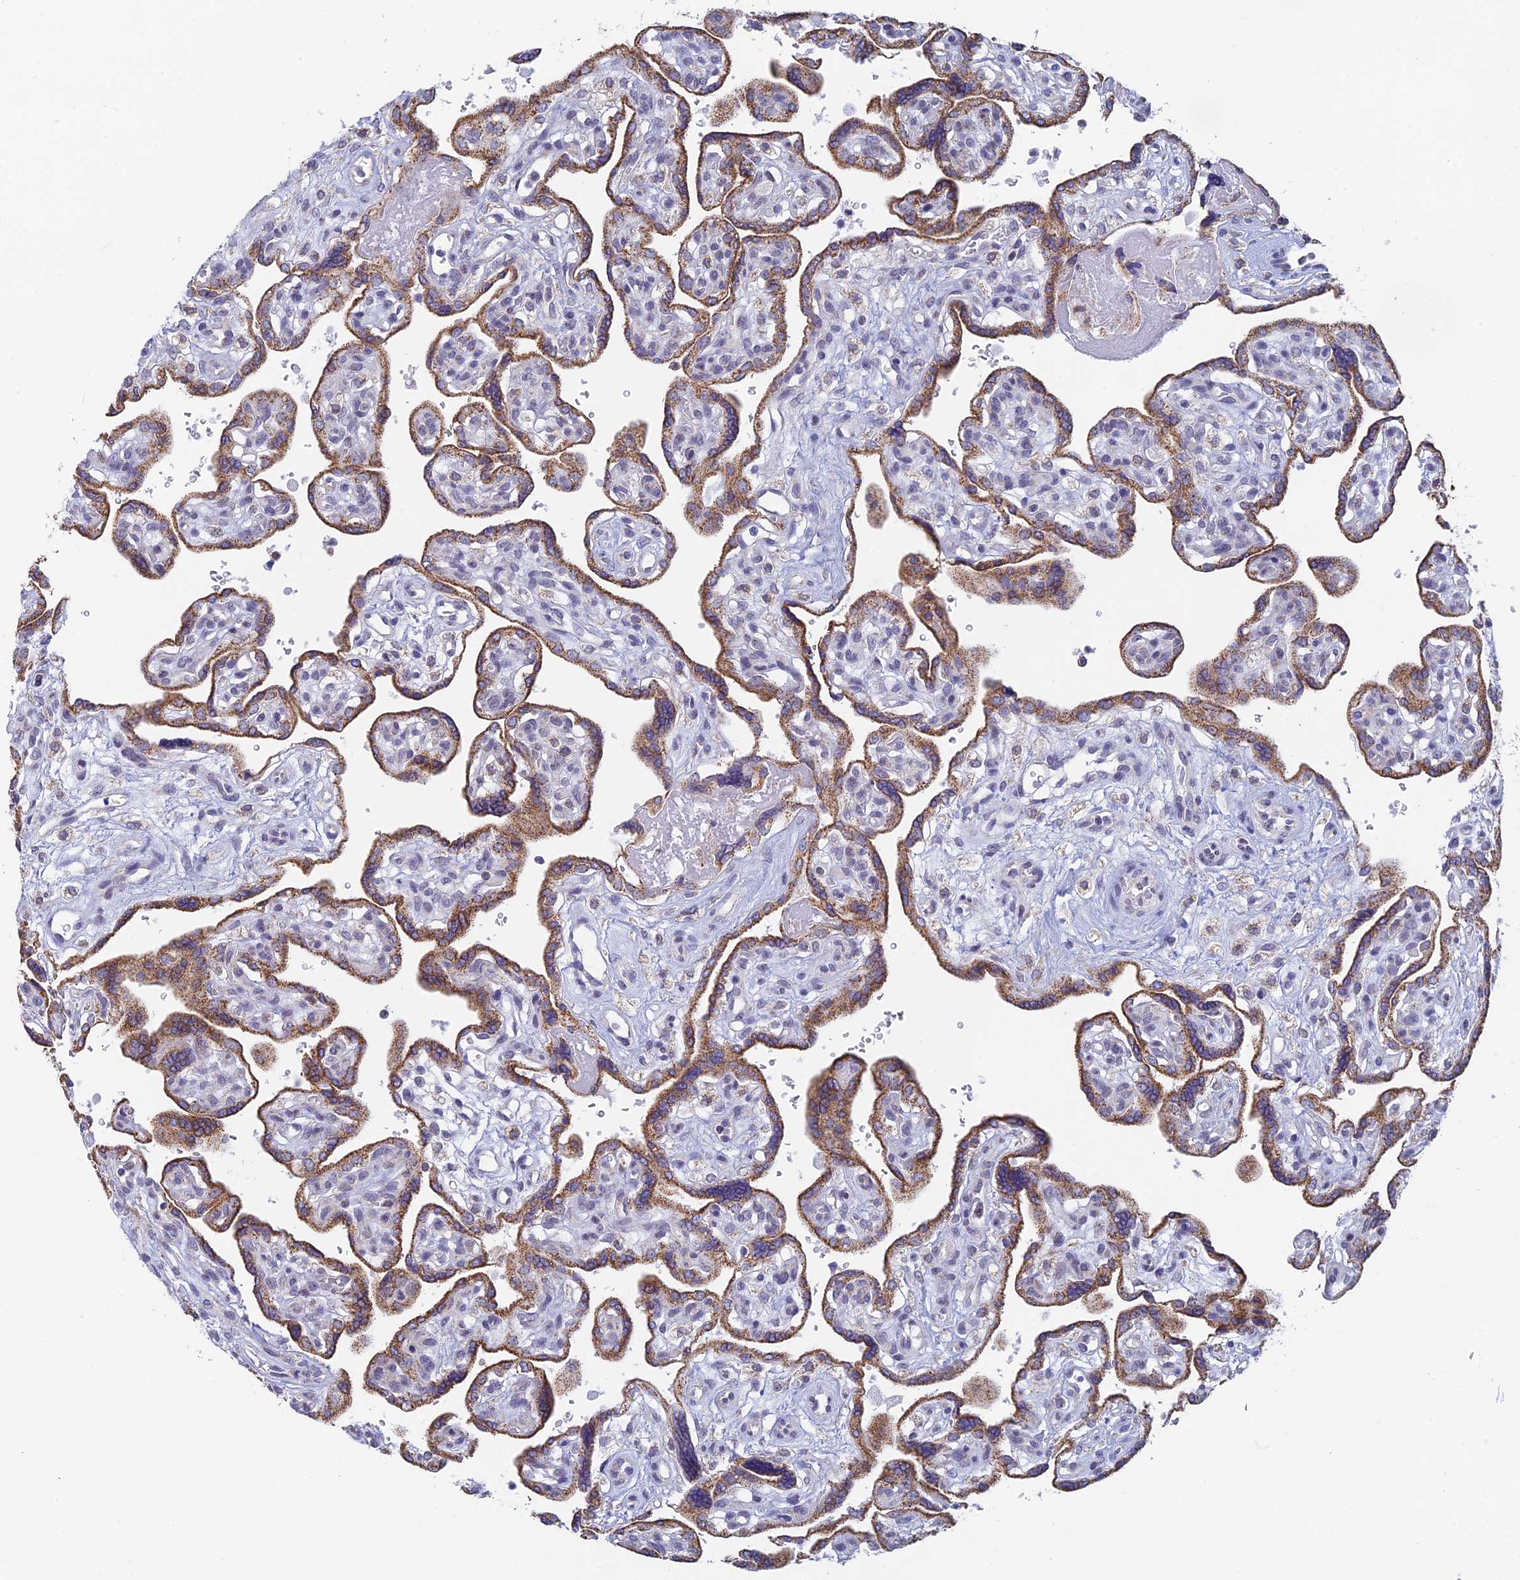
{"staining": {"intensity": "moderate", "quantity": ">75%", "location": "cytoplasmic/membranous,nuclear"}, "tissue": "placenta", "cell_type": "Trophoblastic cells", "image_type": "normal", "snomed": [{"axis": "morphology", "description": "Normal tissue, NOS"}, {"axis": "topography", "description": "Placenta"}], "caption": "Placenta stained with DAB (3,3'-diaminobenzidine) immunohistochemistry reveals medium levels of moderate cytoplasmic/membranous,nuclear staining in about >75% of trophoblastic cells. The staining was performed using DAB (3,3'-diaminobenzidine) to visualize the protein expression in brown, while the nuclei were stained in blue with hematoxylin (Magnification: 20x).", "gene": "REXO5", "patient": {"sex": "female", "age": 39}}